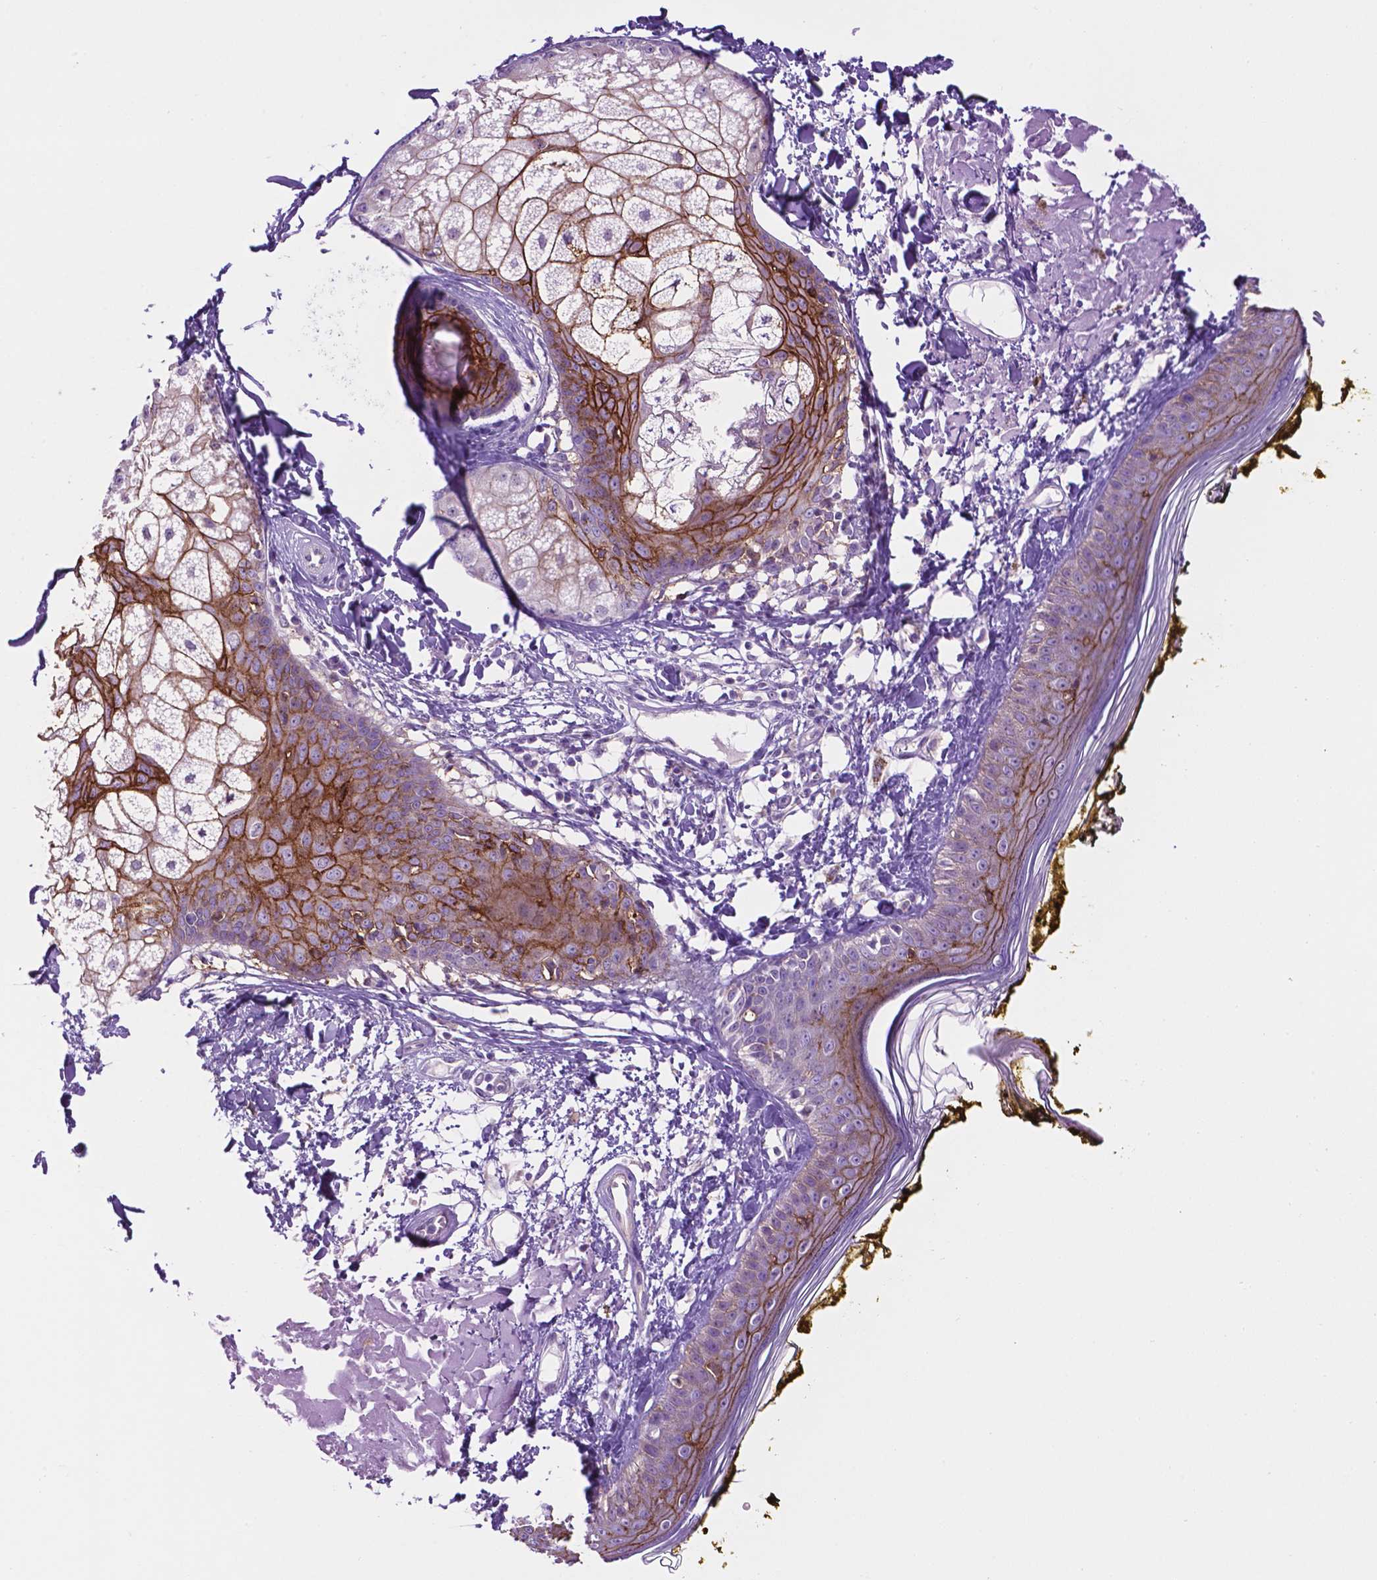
{"staining": {"intensity": "negative", "quantity": "none", "location": "none"}, "tissue": "skin", "cell_type": "Fibroblasts", "image_type": "normal", "snomed": [{"axis": "morphology", "description": "Normal tissue, NOS"}, {"axis": "topography", "description": "Skin"}], "caption": "Histopathology image shows no significant protein positivity in fibroblasts of unremarkable skin. The staining was performed using DAB (3,3'-diaminobenzidine) to visualize the protein expression in brown, while the nuclei were stained in blue with hematoxylin (Magnification: 20x).", "gene": "TACSTD2", "patient": {"sex": "male", "age": 76}}